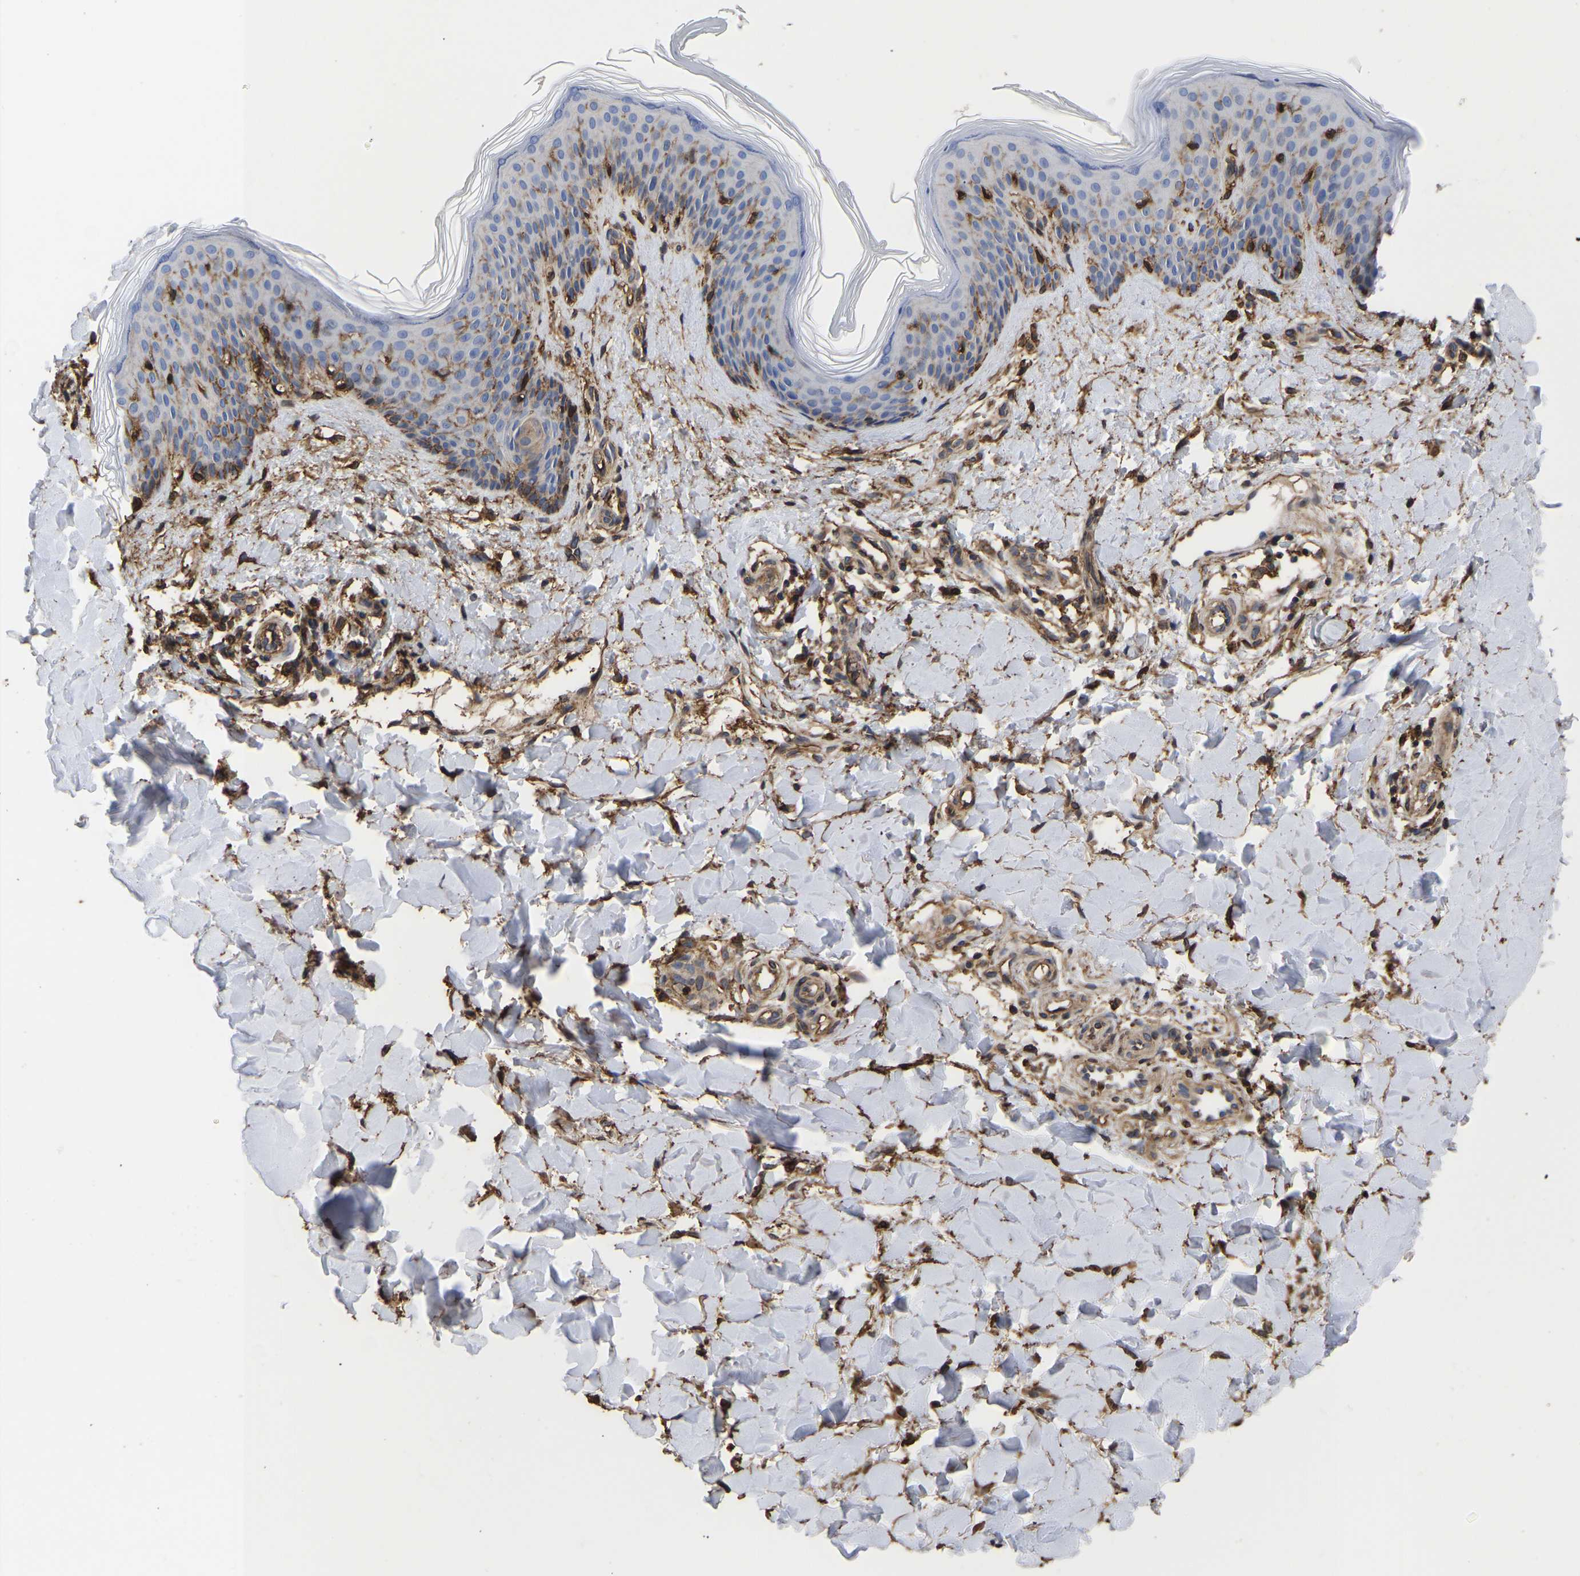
{"staining": {"intensity": "strong", "quantity": ">75%", "location": "cytoplasmic/membranous"}, "tissue": "skin", "cell_type": "Fibroblasts", "image_type": "normal", "snomed": [{"axis": "morphology", "description": "Normal tissue, NOS"}, {"axis": "topography", "description": "Skin"}], "caption": "DAB immunohistochemical staining of benign human skin displays strong cytoplasmic/membranous protein staining in approximately >75% of fibroblasts.", "gene": "LIF", "patient": {"sex": "male", "age": 41}}